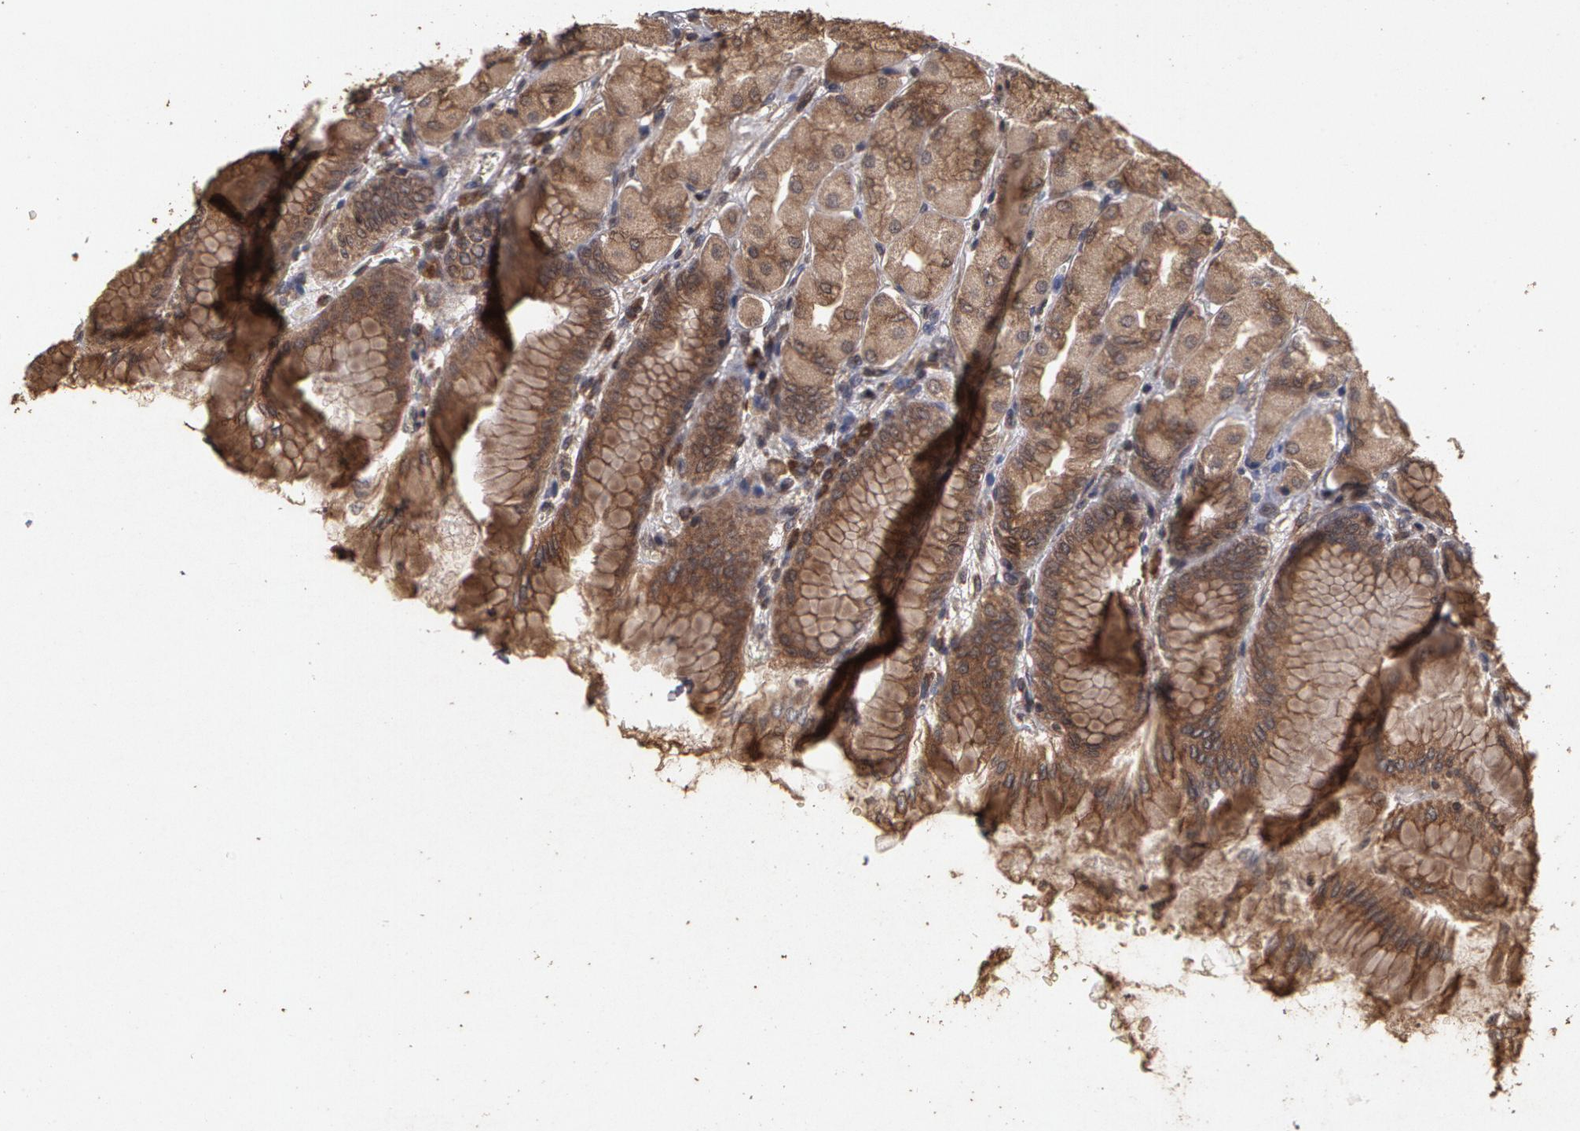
{"staining": {"intensity": "moderate", "quantity": ">75%", "location": "cytoplasmic/membranous"}, "tissue": "stomach", "cell_type": "Glandular cells", "image_type": "normal", "snomed": [{"axis": "morphology", "description": "Normal tissue, NOS"}, {"axis": "topography", "description": "Stomach, upper"}], "caption": "A high-resolution photomicrograph shows IHC staining of benign stomach, which exhibits moderate cytoplasmic/membranous expression in approximately >75% of glandular cells.", "gene": "CALR", "patient": {"sex": "female", "age": 56}}